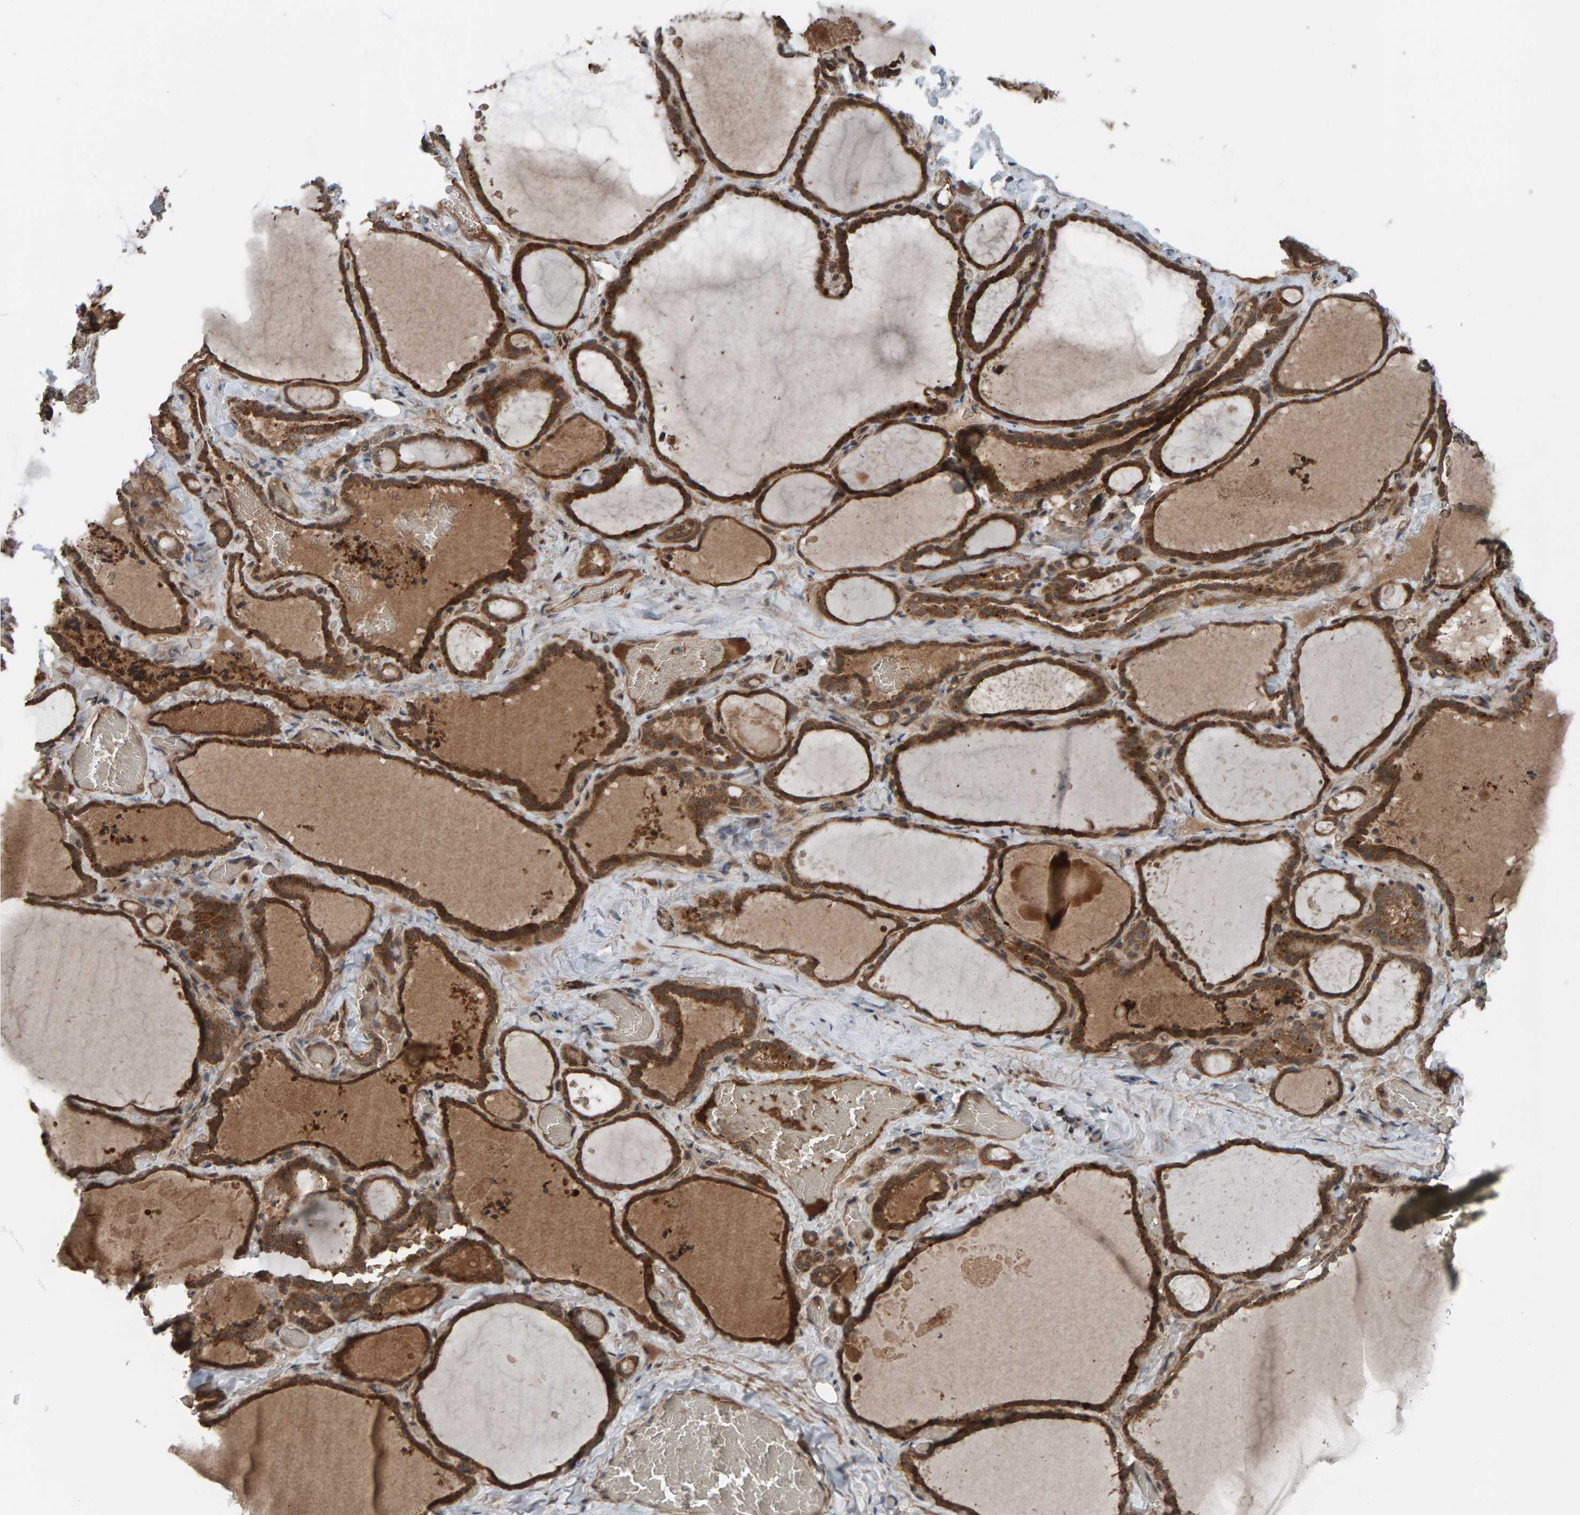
{"staining": {"intensity": "strong", "quantity": ">75%", "location": "cytoplasmic/membranous"}, "tissue": "thyroid gland", "cell_type": "Glandular cells", "image_type": "normal", "snomed": [{"axis": "morphology", "description": "Normal tissue, NOS"}, {"axis": "topography", "description": "Thyroid gland"}], "caption": "The immunohistochemical stain highlights strong cytoplasmic/membranous expression in glandular cells of normal thyroid gland.", "gene": "CUEDC1", "patient": {"sex": "female", "age": 22}}